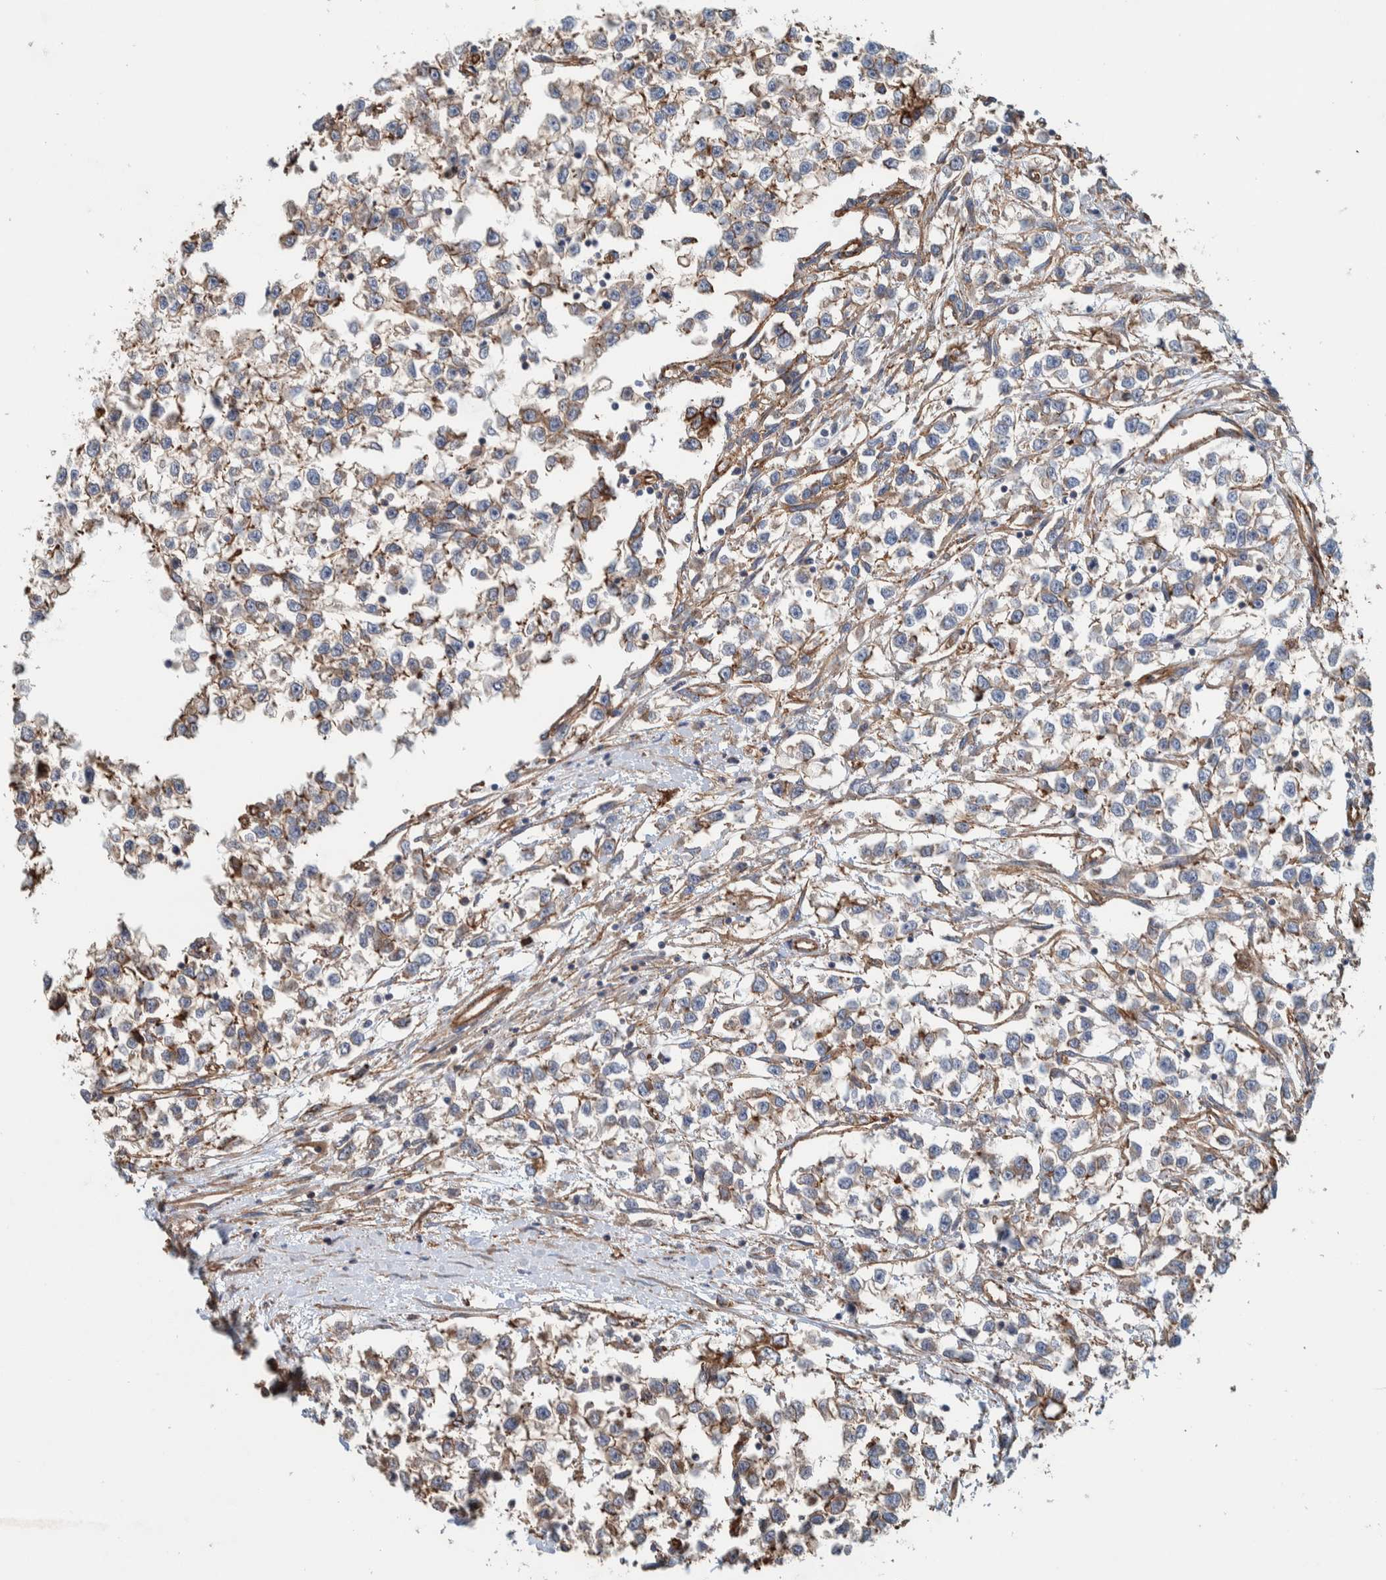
{"staining": {"intensity": "negative", "quantity": "none", "location": "none"}, "tissue": "testis cancer", "cell_type": "Tumor cells", "image_type": "cancer", "snomed": [{"axis": "morphology", "description": "Seminoma, NOS"}, {"axis": "morphology", "description": "Carcinoma, Embryonal, NOS"}, {"axis": "topography", "description": "Testis"}], "caption": "Tumor cells show no significant protein positivity in testis cancer (seminoma).", "gene": "PKD1L1", "patient": {"sex": "male", "age": 51}}